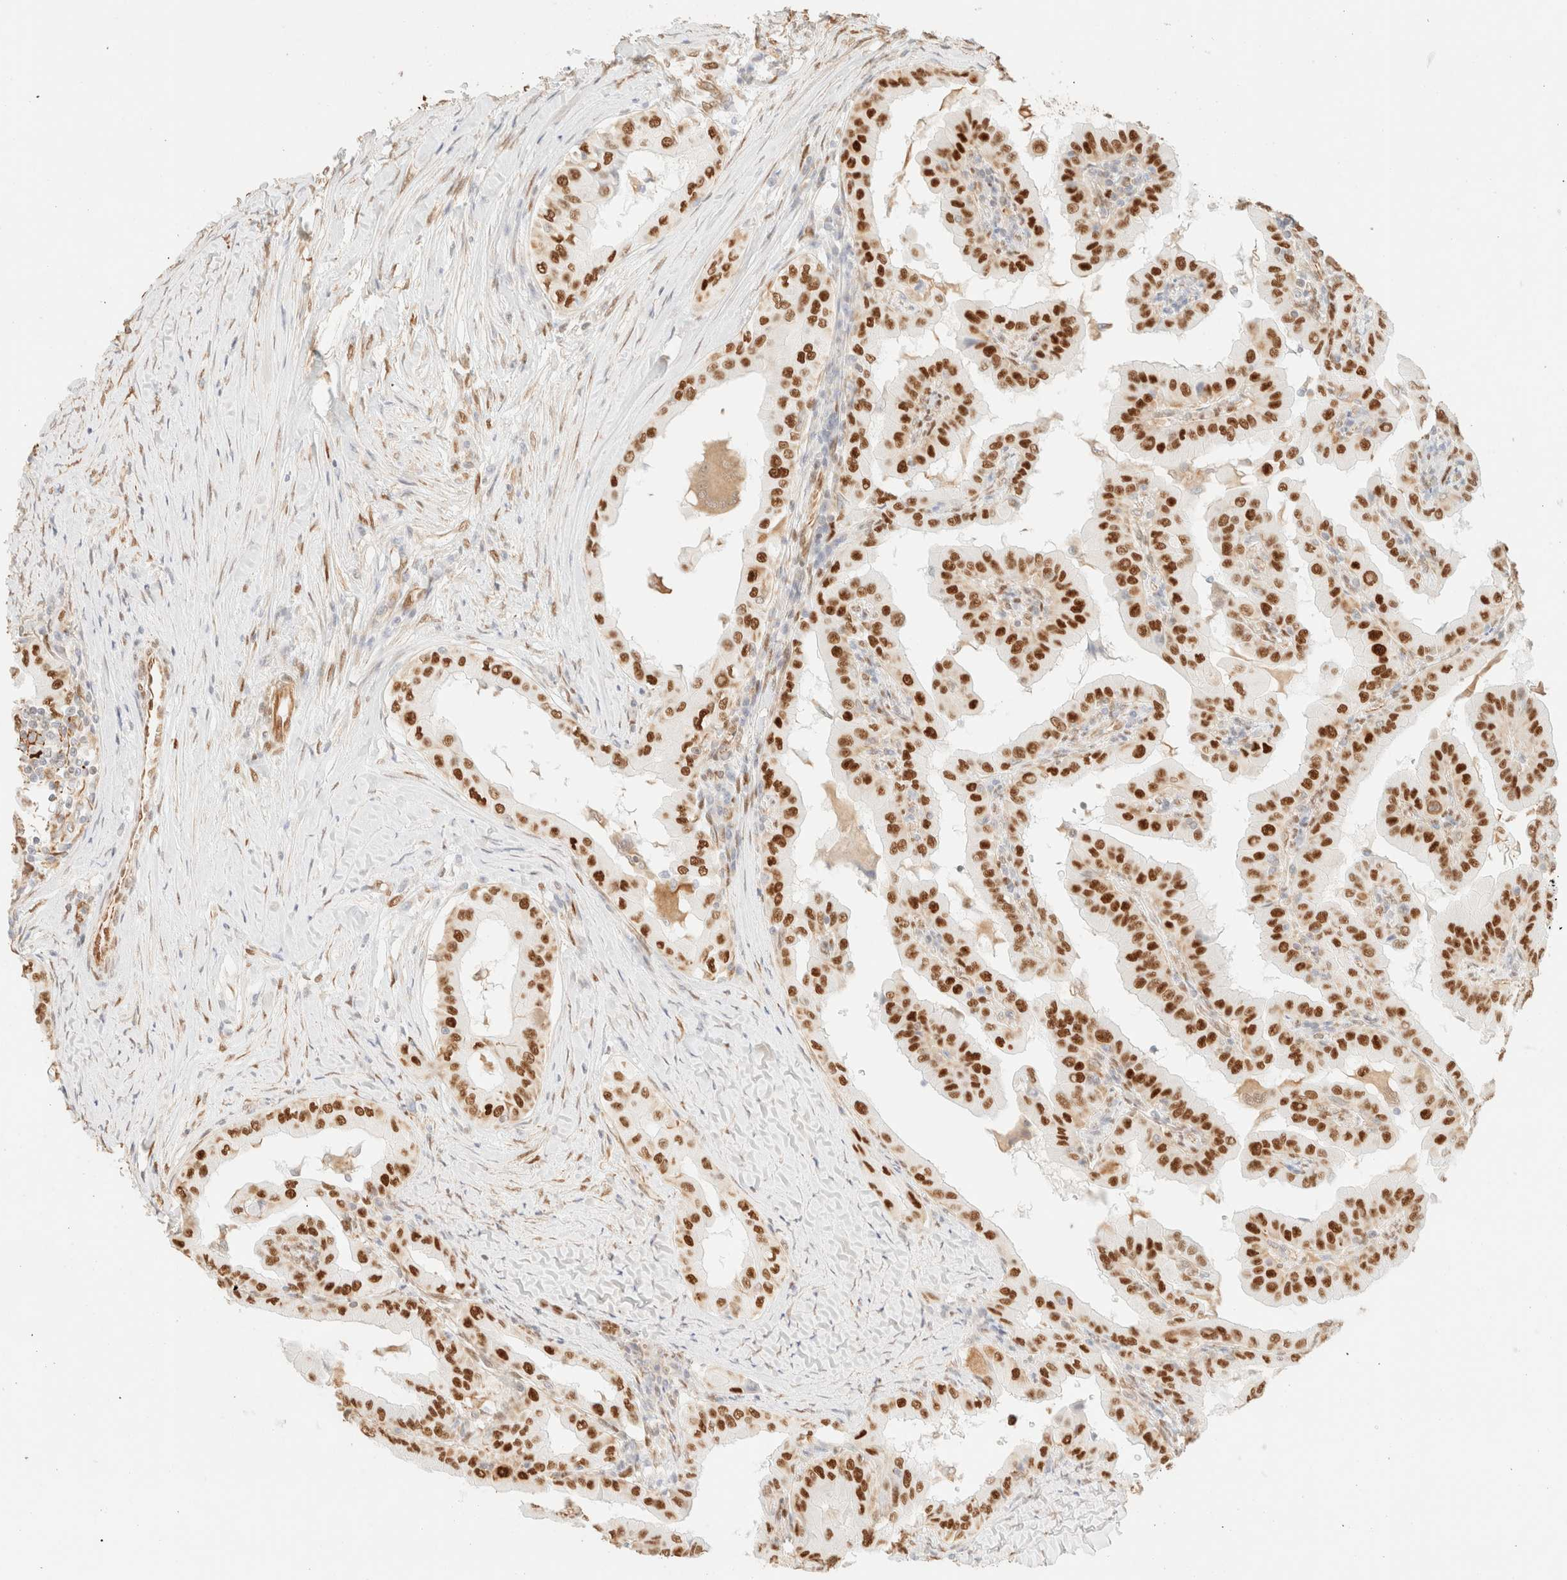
{"staining": {"intensity": "strong", "quantity": ">75%", "location": "nuclear"}, "tissue": "thyroid cancer", "cell_type": "Tumor cells", "image_type": "cancer", "snomed": [{"axis": "morphology", "description": "Papillary adenocarcinoma, NOS"}, {"axis": "topography", "description": "Thyroid gland"}], "caption": "High-magnification brightfield microscopy of thyroid cancer (papillary adenocarcinoma) stained with DAB (3,3'-diaminobenzidine) (brown) and counterstained with hematoxylin (blue). tumor cells exhibit strong nuclear positivity is identified in approximately>75% of cells. (brown staining indicates protein expression, while blue staining denotes nuclei).", "gene": "ZSCAN18", "patient": {"sex": "male", "age": 33}}